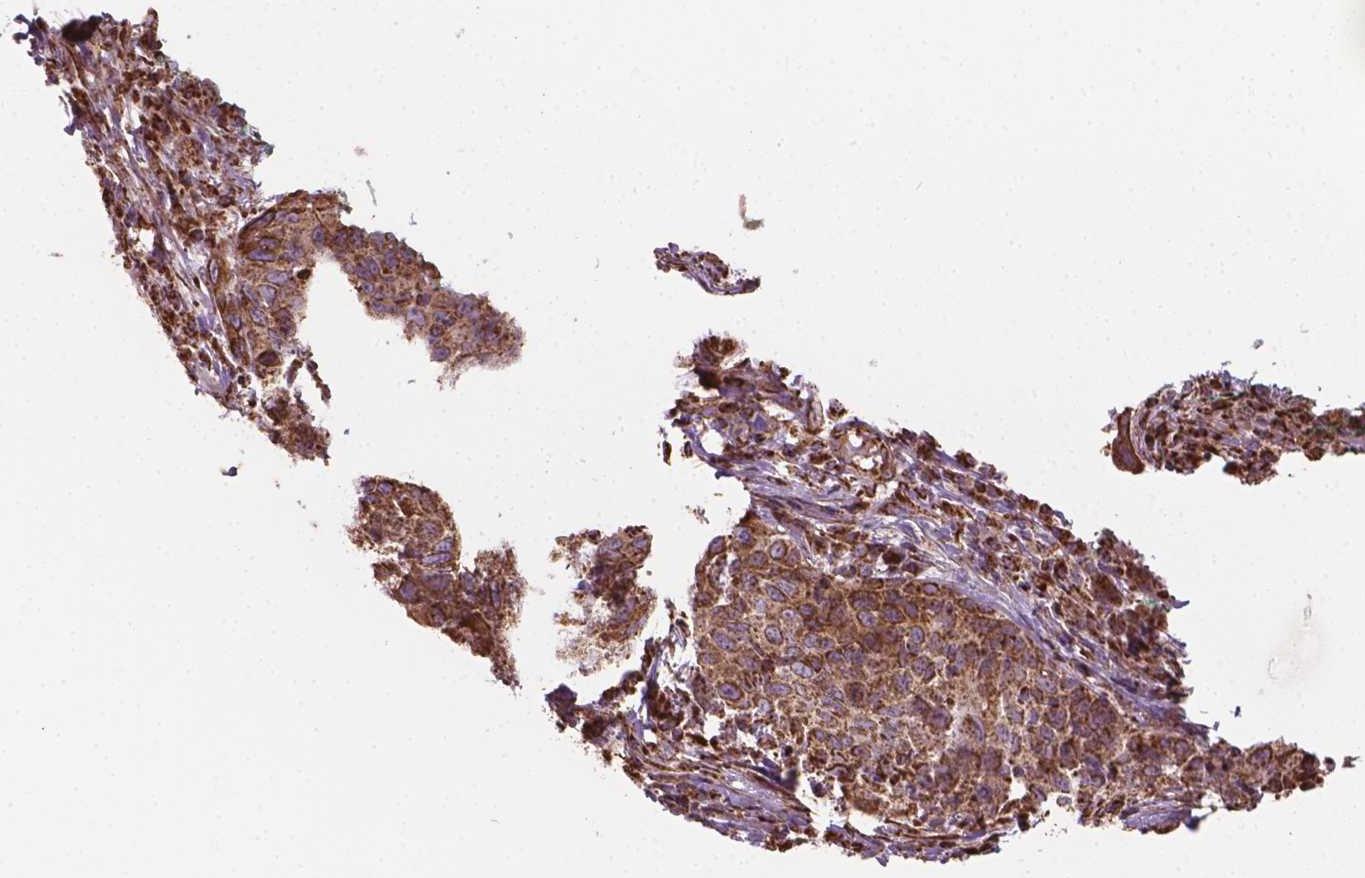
{"staining": {"intensity": "moderate", "quantity": ">75%", "location": "cytoplasmic/membranous"}, "tissue": "skin cancer", "cell_type": "Tumor cells", "image_type": "cancer", "snomed": [{"axis": "morphology", "description": "Squamous cell carcinoma, NOS"}, {"axis": "topography", "description": "Skin"}], "caption": "Immunohistochemistry staining of squamous cell carcinoma (skin), which demonstrates medium levels of moderate cytoplasmic/membranous positivity in approximately >75% of tumor cells indicating moderate cytoplasmic/membranous protein staining. The staining was performed using DAB (brown) for protein detection and nuclei were counterstained in hematoxylin (blue).", "gene": "HS3ST3A1", "patient": {"sex": "male", "age": 92}}